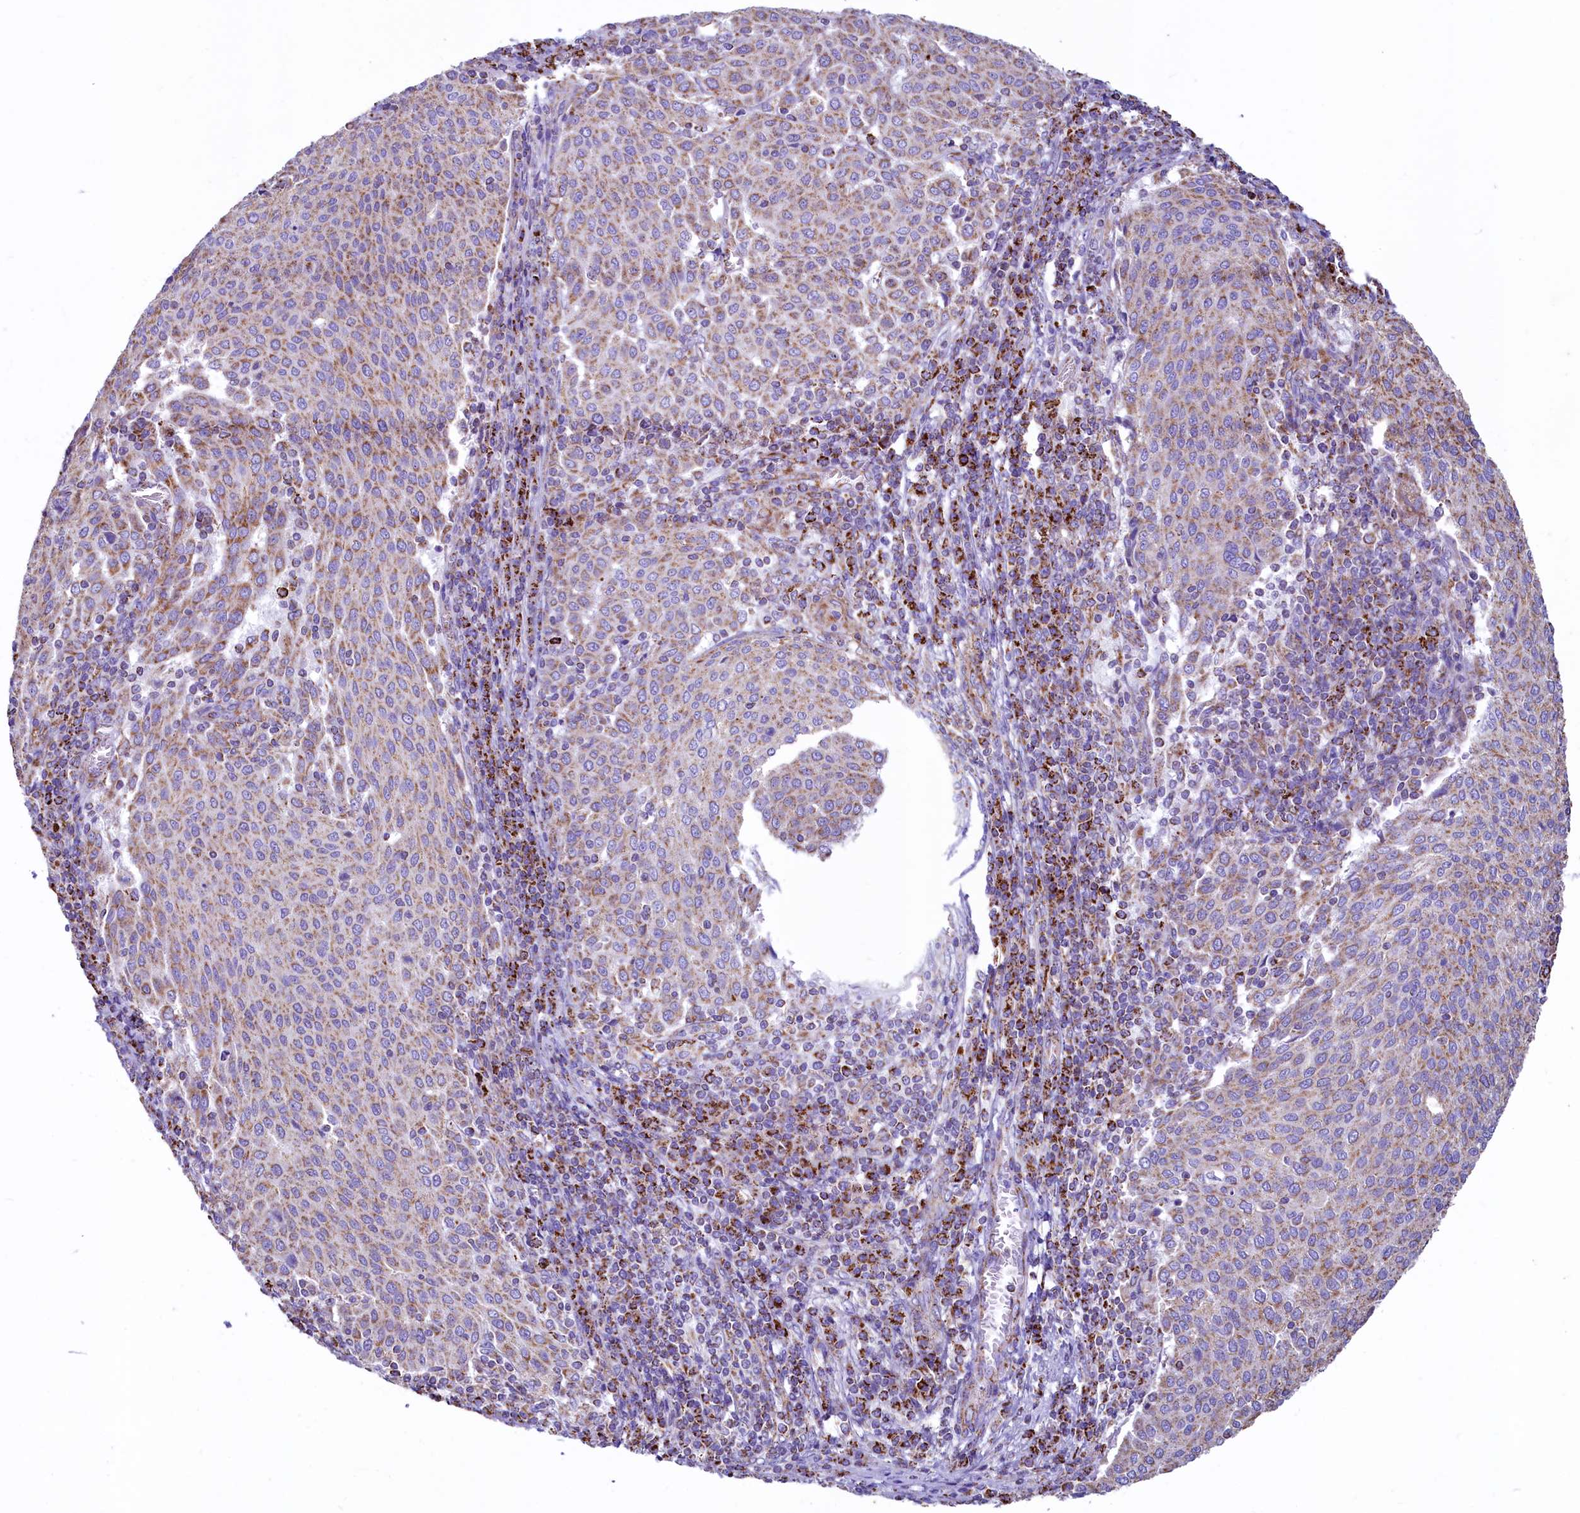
{"staining": {"intensity": "weak", "quantity": "25%-75%", "location": "cytoplasmic/membranous"}, "tissue": "cervical cancer", "cell_type": "Tumor cells", "image_type": "cancer", "snomed": [{"axis": "morphology", "description": "Squamous cell carcinoma, NOS"}, {"axis": "topography", "description": "Cervix"}], "caption": "Human cervical cancer stained with a protein marker demonstrates weak staining in tumor cells.", "gene": "IDH3A", "patient": {"sex": "female", "age": 46}}